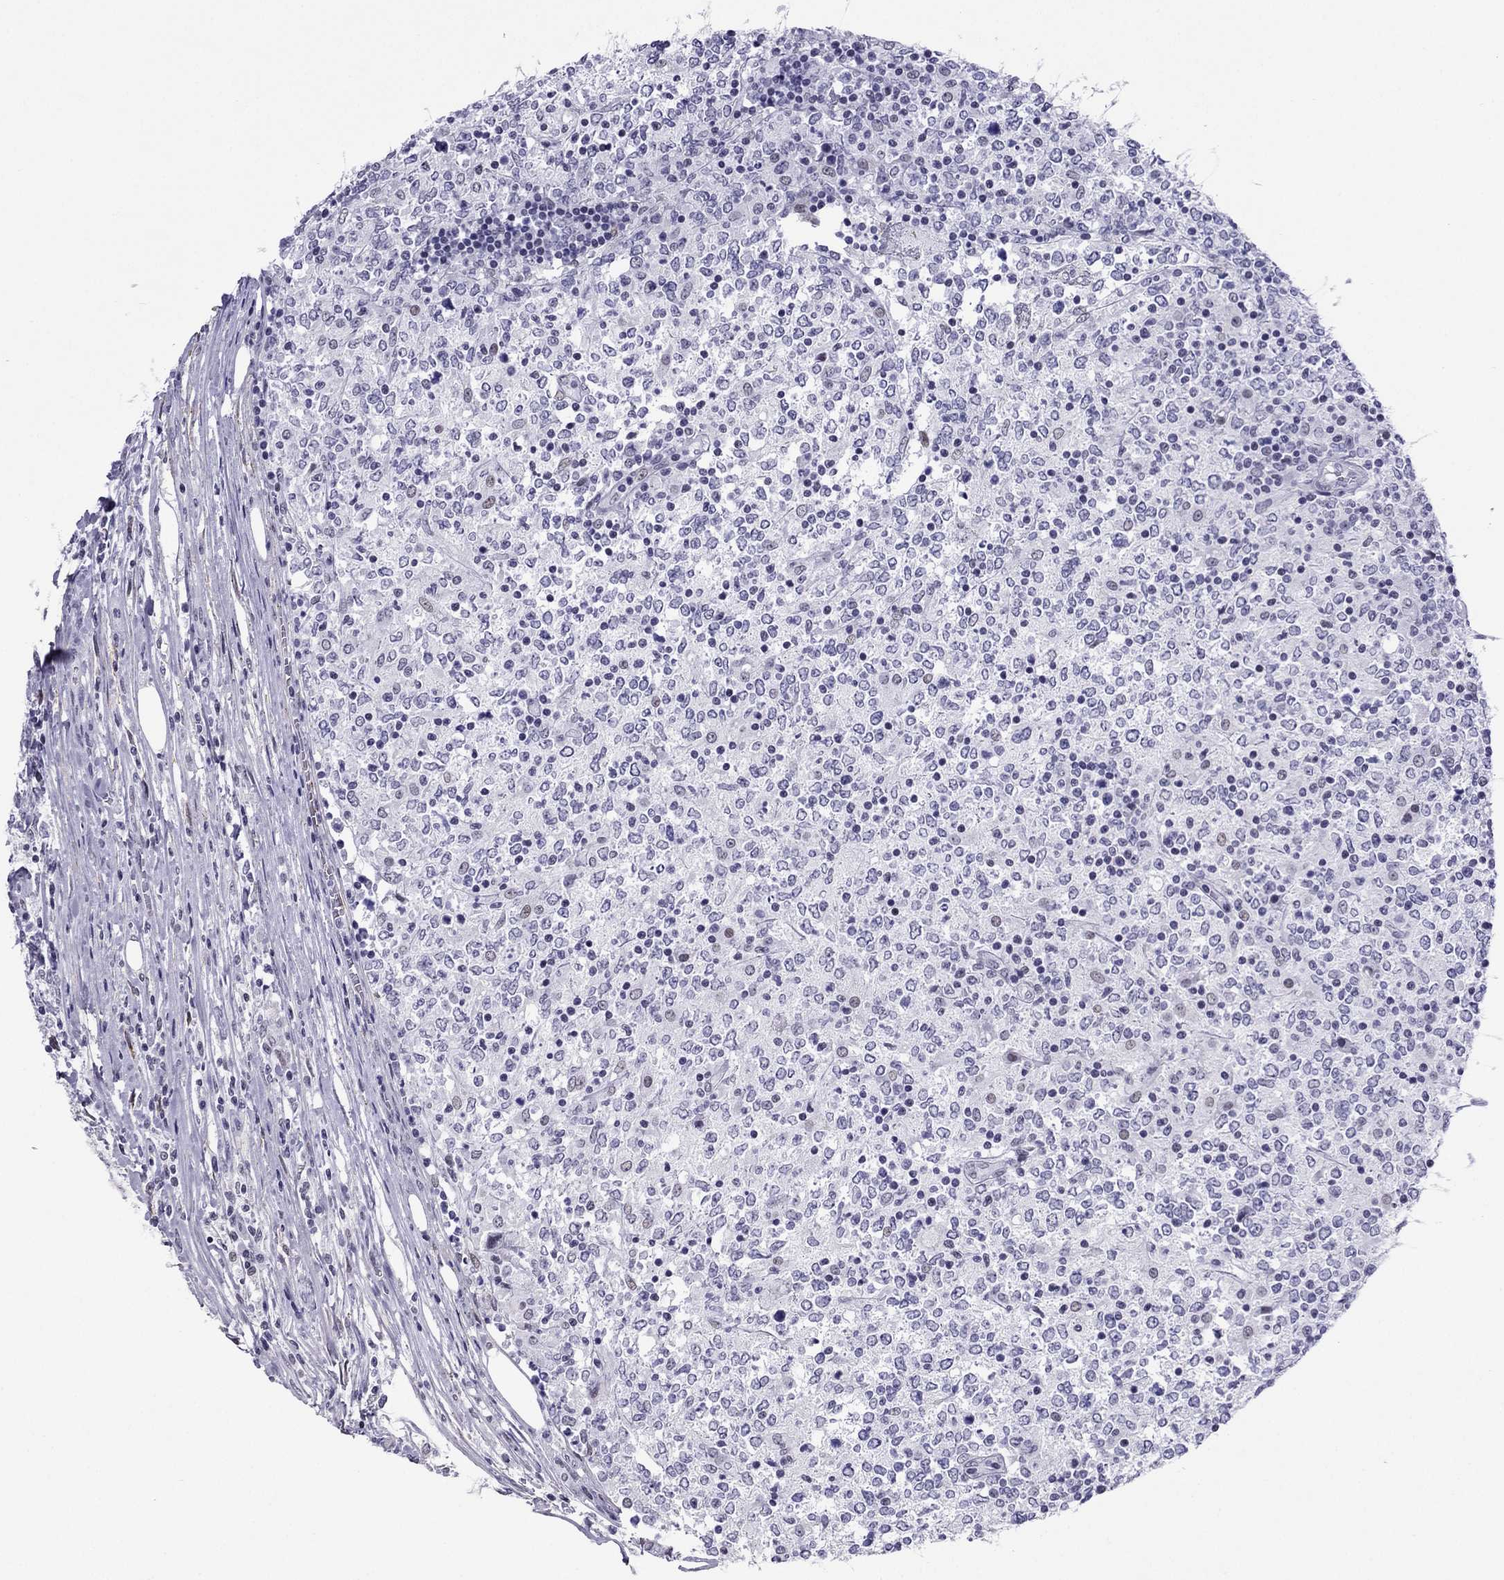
{"staining": {"intensity": "negative", "quantity": "none", "location": "none"}, "tissue": "lymphoma", "cell_type": "Tumor cells", "image_type": "cancer", "snomed": [{"axis": "morphology", "description": "Malignant lymphoma, non-Hodgkin's type, High grade"}, {"axis": "topography", "description": "Lymph node"}], "caption": "IHC micrograph of lymphoma stained for a protein (brown), which reveals no positivity in tumor cells.", "gene": "ZNF646", "patient": {"sex": "female", "age": 84}}